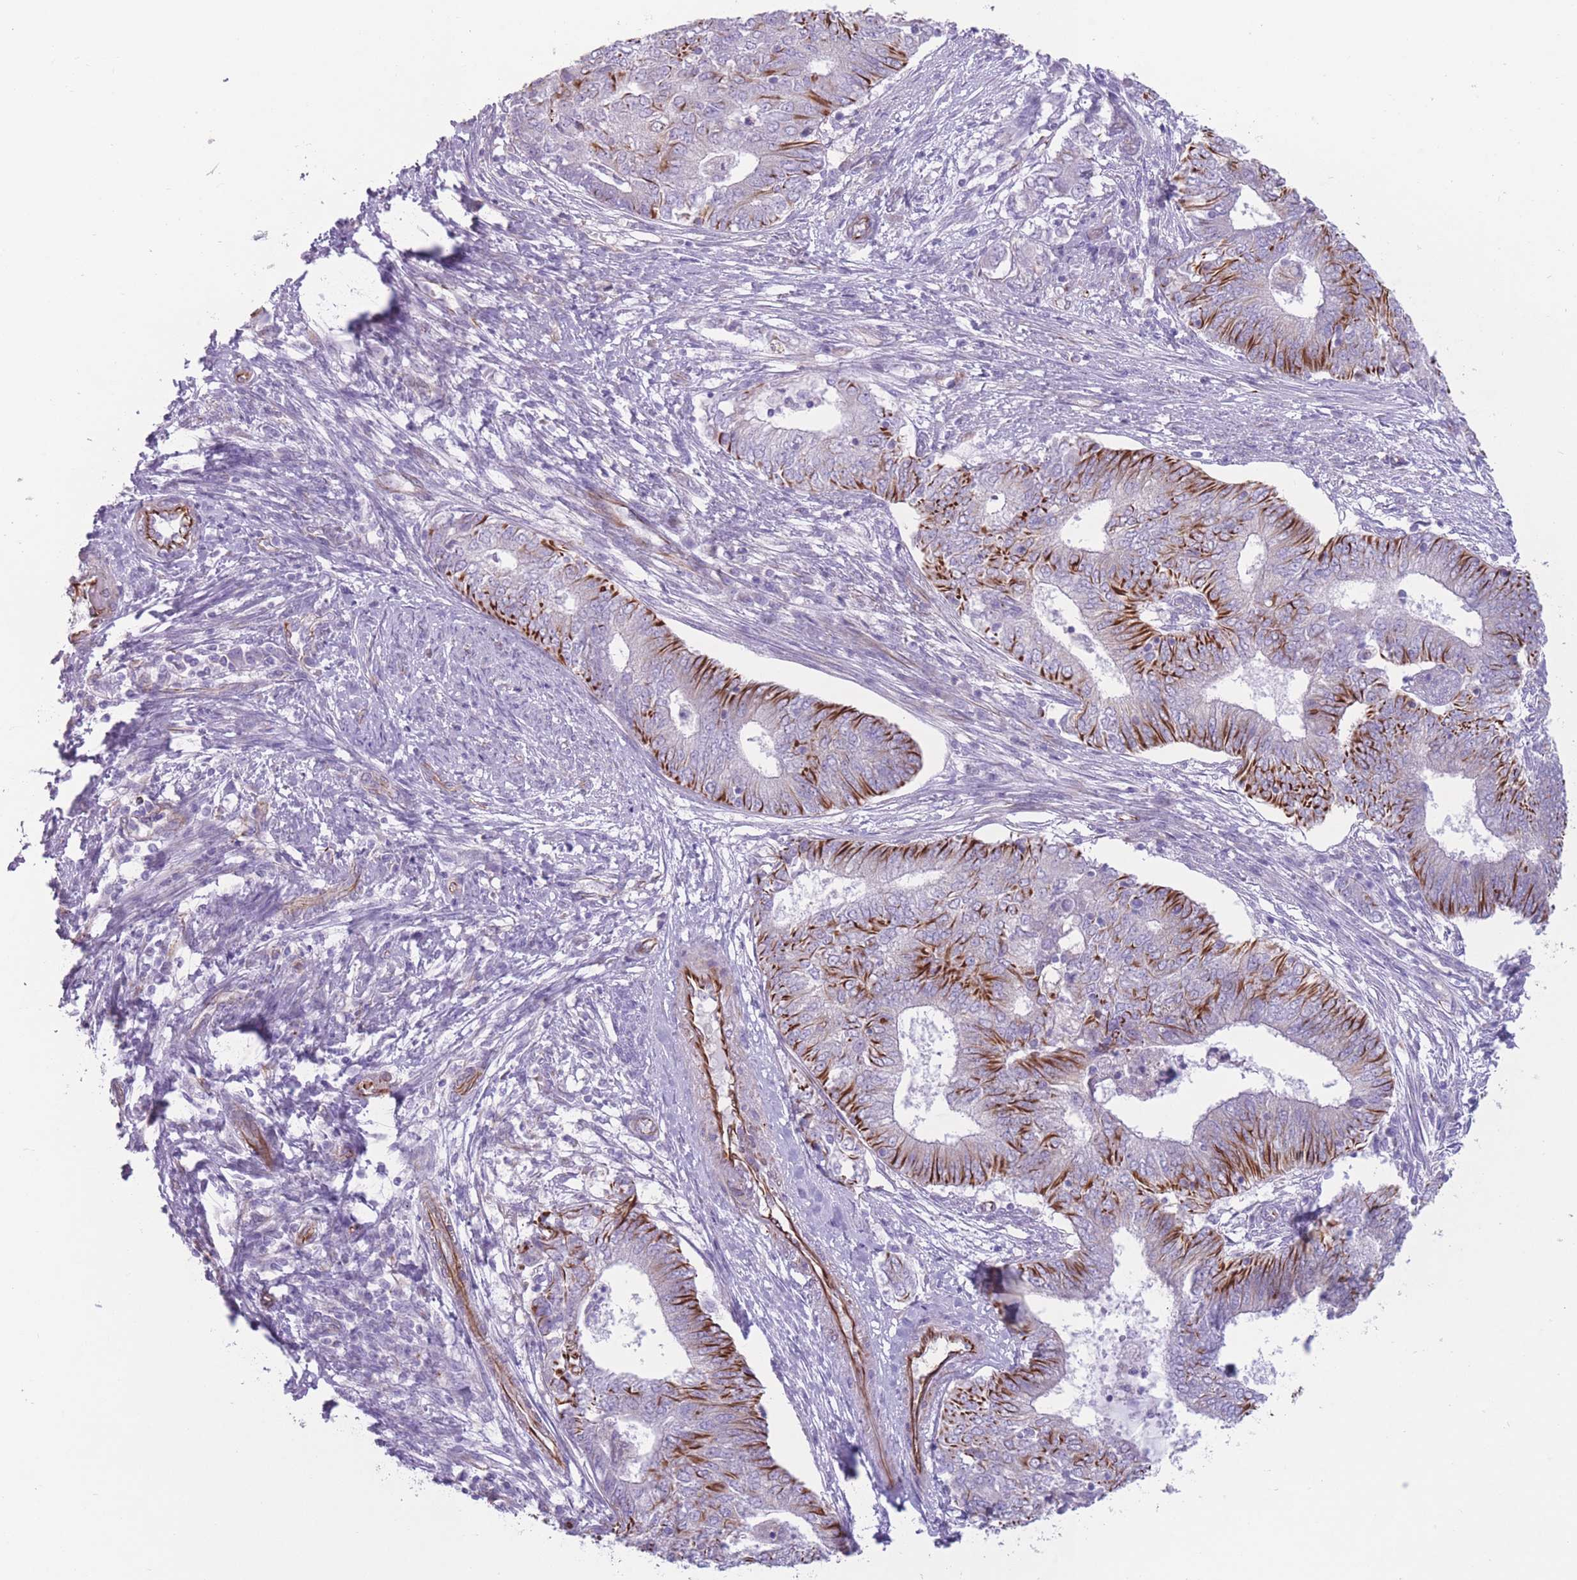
{"staining": {"intensity": "strong", "quantity": "25%-75%", "location": "cytoplasmic/membranous"}, "tissue": "endometrial cancer", "cell_type": "Tumor cells", "image_type": "cancer", "snomed": [{"axis": "morphology", "description": "Adenocarcinoma, NOS"}, {"axis": "topography", "description": "Endometrium"}], "caption": "Immunohistochemistry histopathology image of human endometrial adenocarcinoma stained for a protein (brown), which exhibits high levels of strong cytoplasmic/membranous positivity in about 25%-75% of tumor cells.", "gene": "PTCD1", "patient": {"sex": "female", "age": 62}}